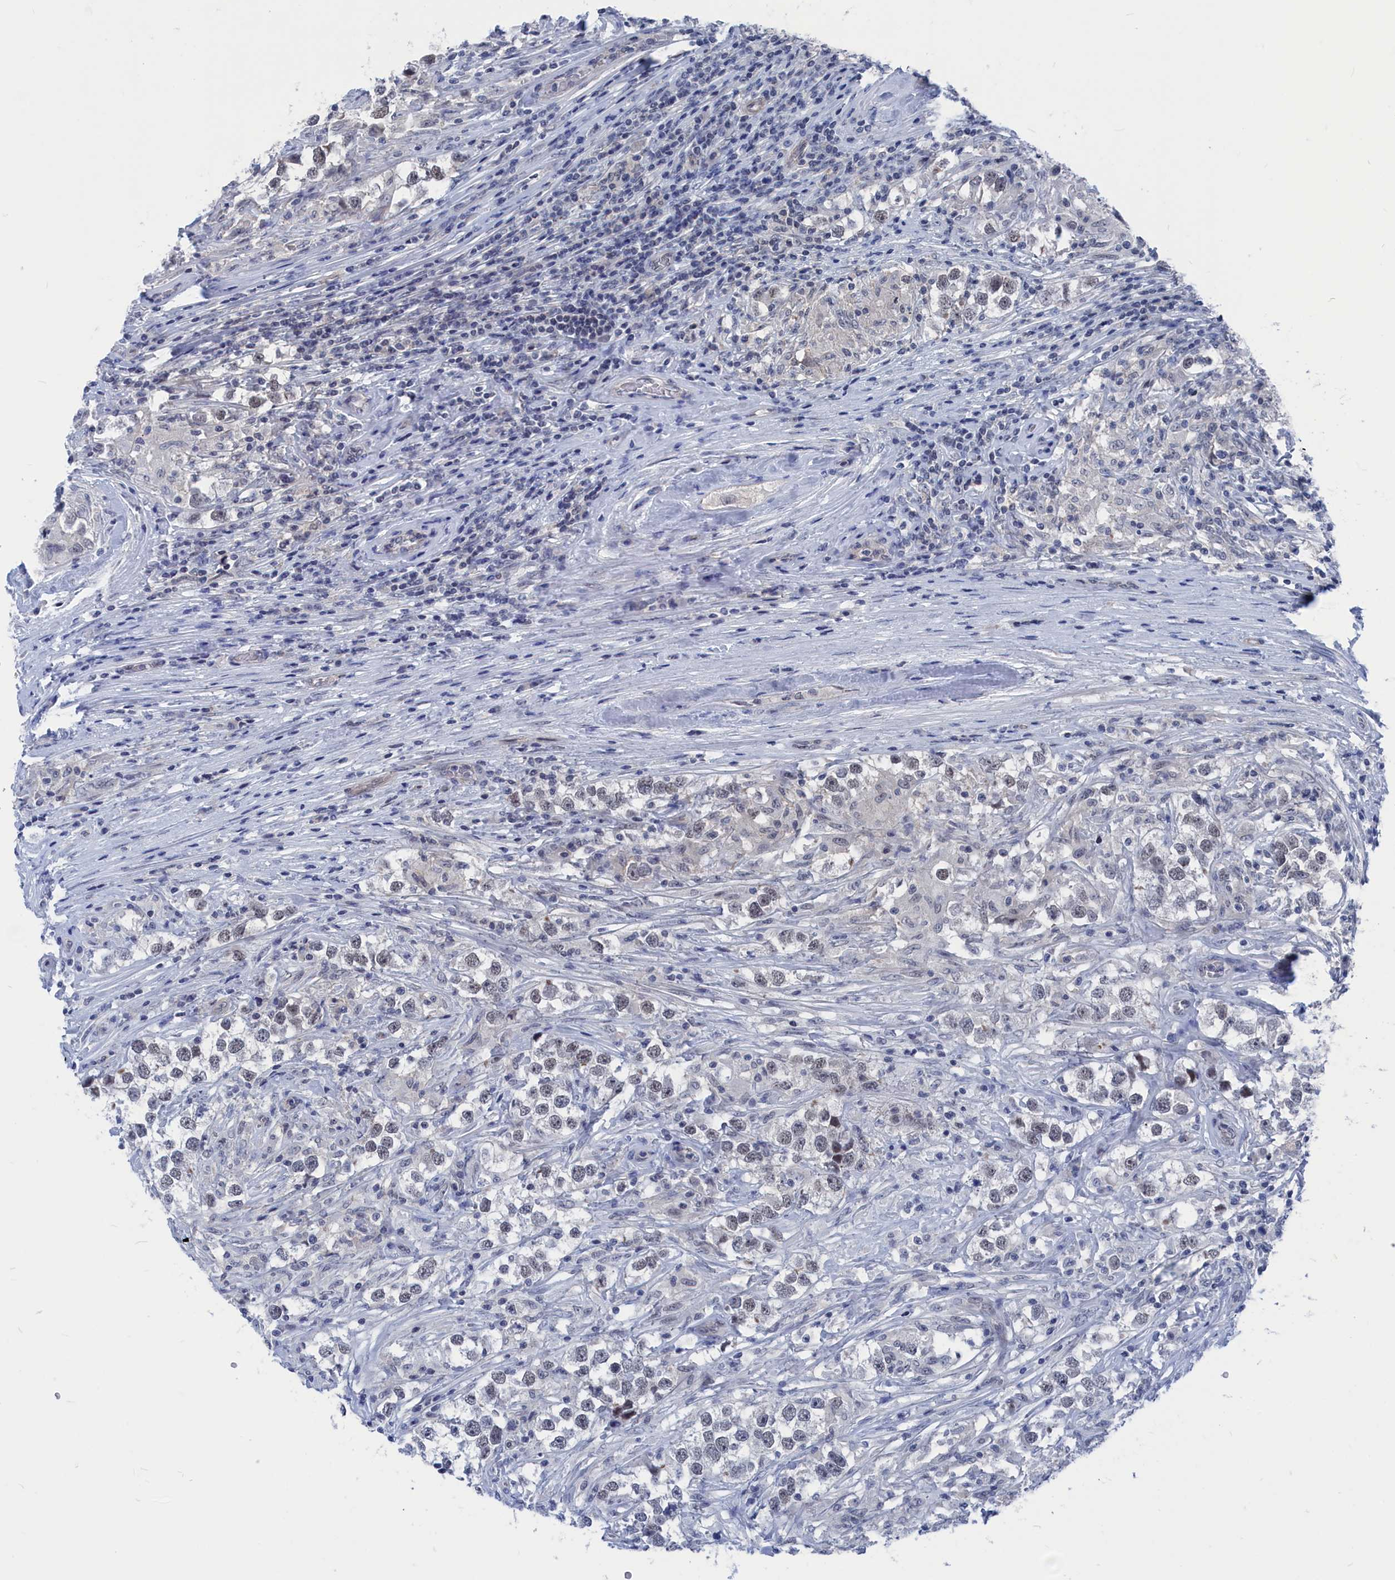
{"staining": {"intensity": "negative", "quantity": "none", "location": "none"}, "tissue": "testis cancer", "cell_type": "Tumor cells", "image_type": "cancer", "snomed": [{"axis": "morphology", "description": "Seminoma, NOS"}, {"axis": "topography", "description": "Testis"}], "caption": "Immunohistochemical staining of human testis seminoma exhibits no significant positivity in tumor cells.", "gene": "MARCHF3", "patient": {"sex": "male", "age": 46}}